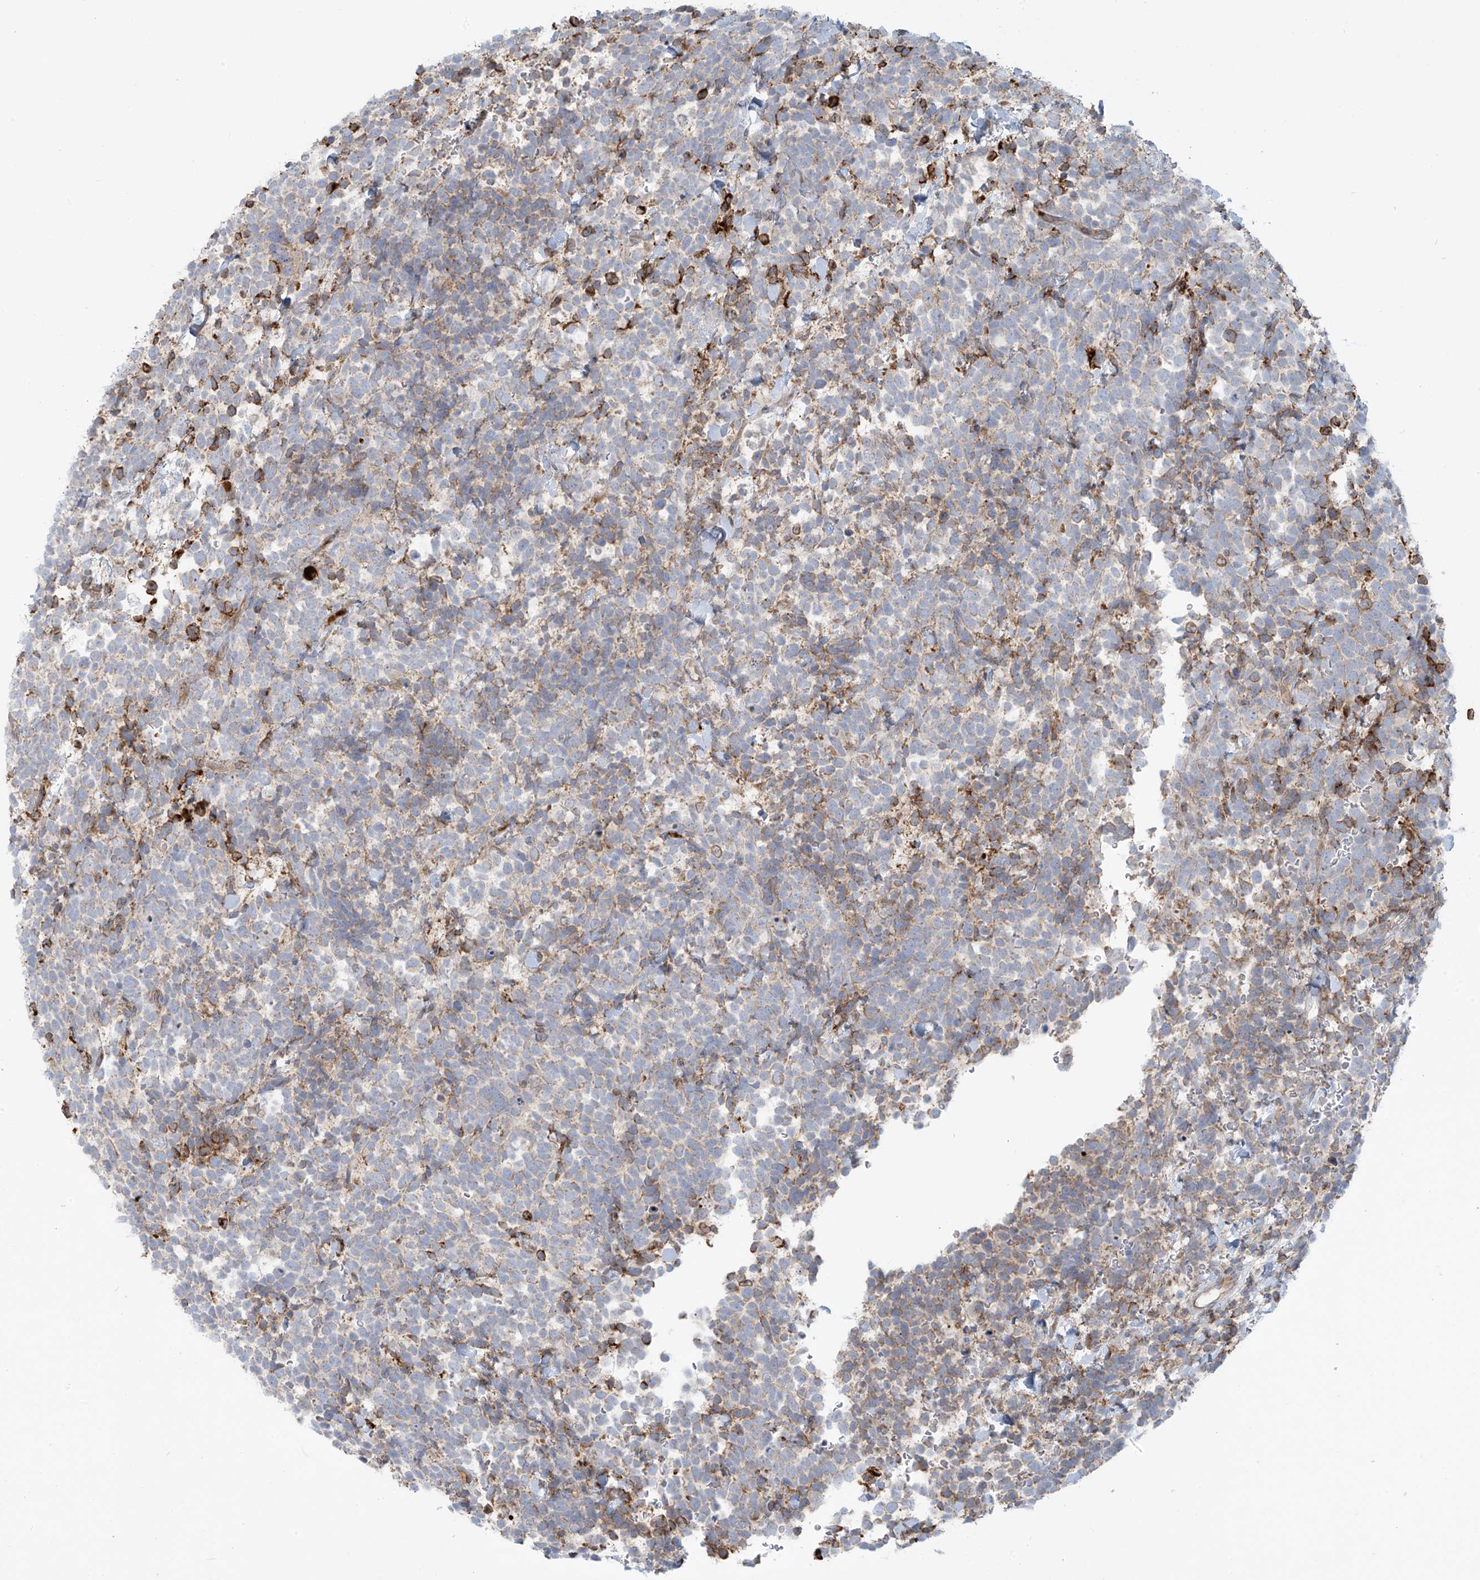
{"staining": {"intensity": "moderate", "quantity": "<25%", "location": "cytoplasmic/membranous"}, "tissue": "urothelial cancer", "cell_type": "Tumor cells", "image_type": "cancer", "snomed": [{"axis": "morphology", "description": "Urothelial carcinoma, High grade"}, {"axis": "topography", "description": "Urinary bladder"}], "caption": "This is a photomicrograph of IHC staining of urothelial carcinoma (high-grade), which shows moderate positivity in the cytoplasmic/membranous of tumor cells.", "gene": "LZTS3", "patient": {"sex": "female", "age": 82}}